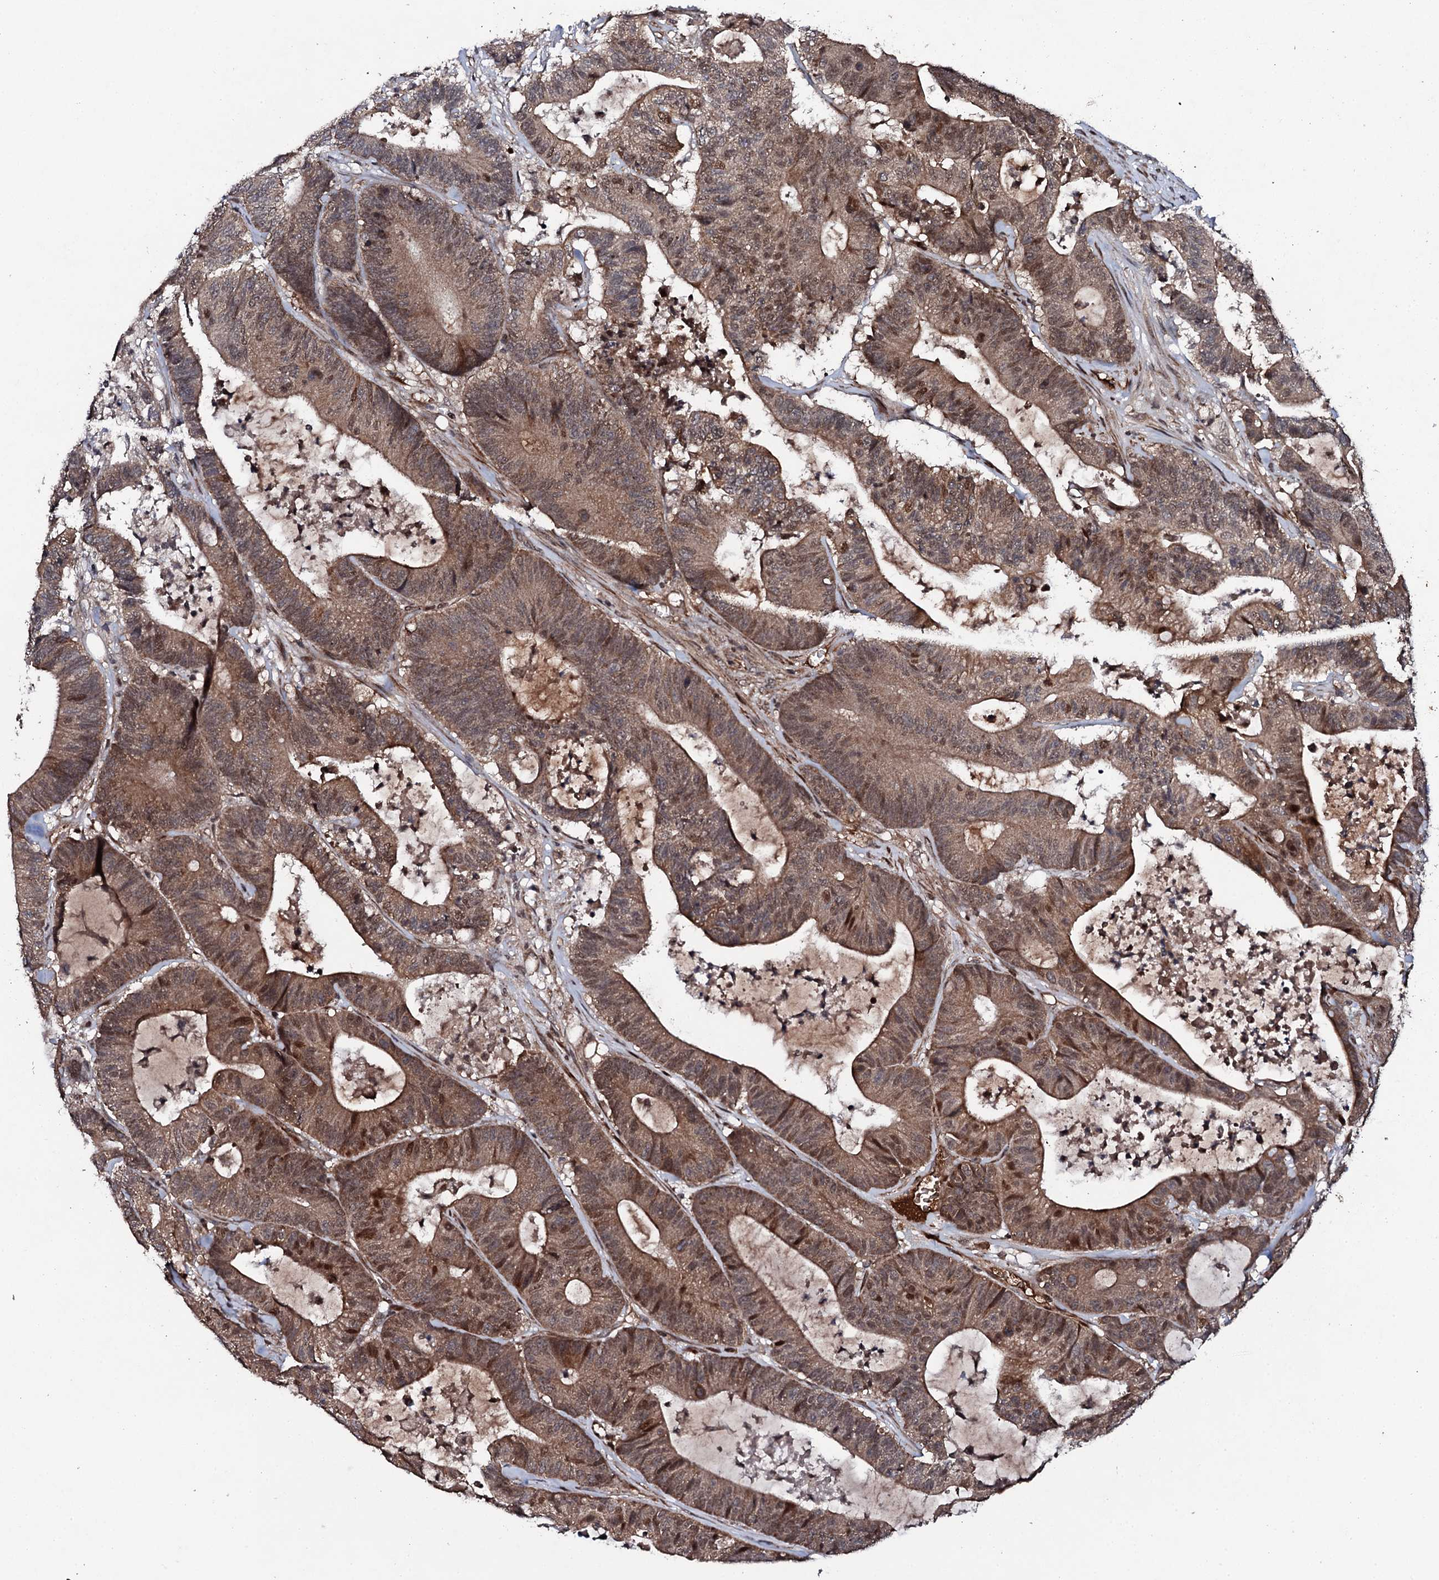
{"staining": {"intensity": "moderate", "quantity": ">75%", "location": "cytoplasmic/membranous,nuclear"}, "tissue": "colorectal cancer", "cell_type": "Tumor cells", "image_type": "cancer", "snomed": [{"axis": "morphology", "description": "Adenocarcinoma, NOS"}, {"axis": "topography", "description": "Colon"}], "caption": "Protein staining by immunohistochemistry (IHC) reveals moderate cytoplasmic/membranous and nuclear staining in approximately >75% of tumor cells in colorectal adenocarcinoma. The staining was performed using DAB (3,3'-diaminobenzidine), with brown indicating positive protein expression. Nuclei are stained blue with hematoxylin.", "gene": "FAM111A", "patient": {"sex": "female", "age": 84}}